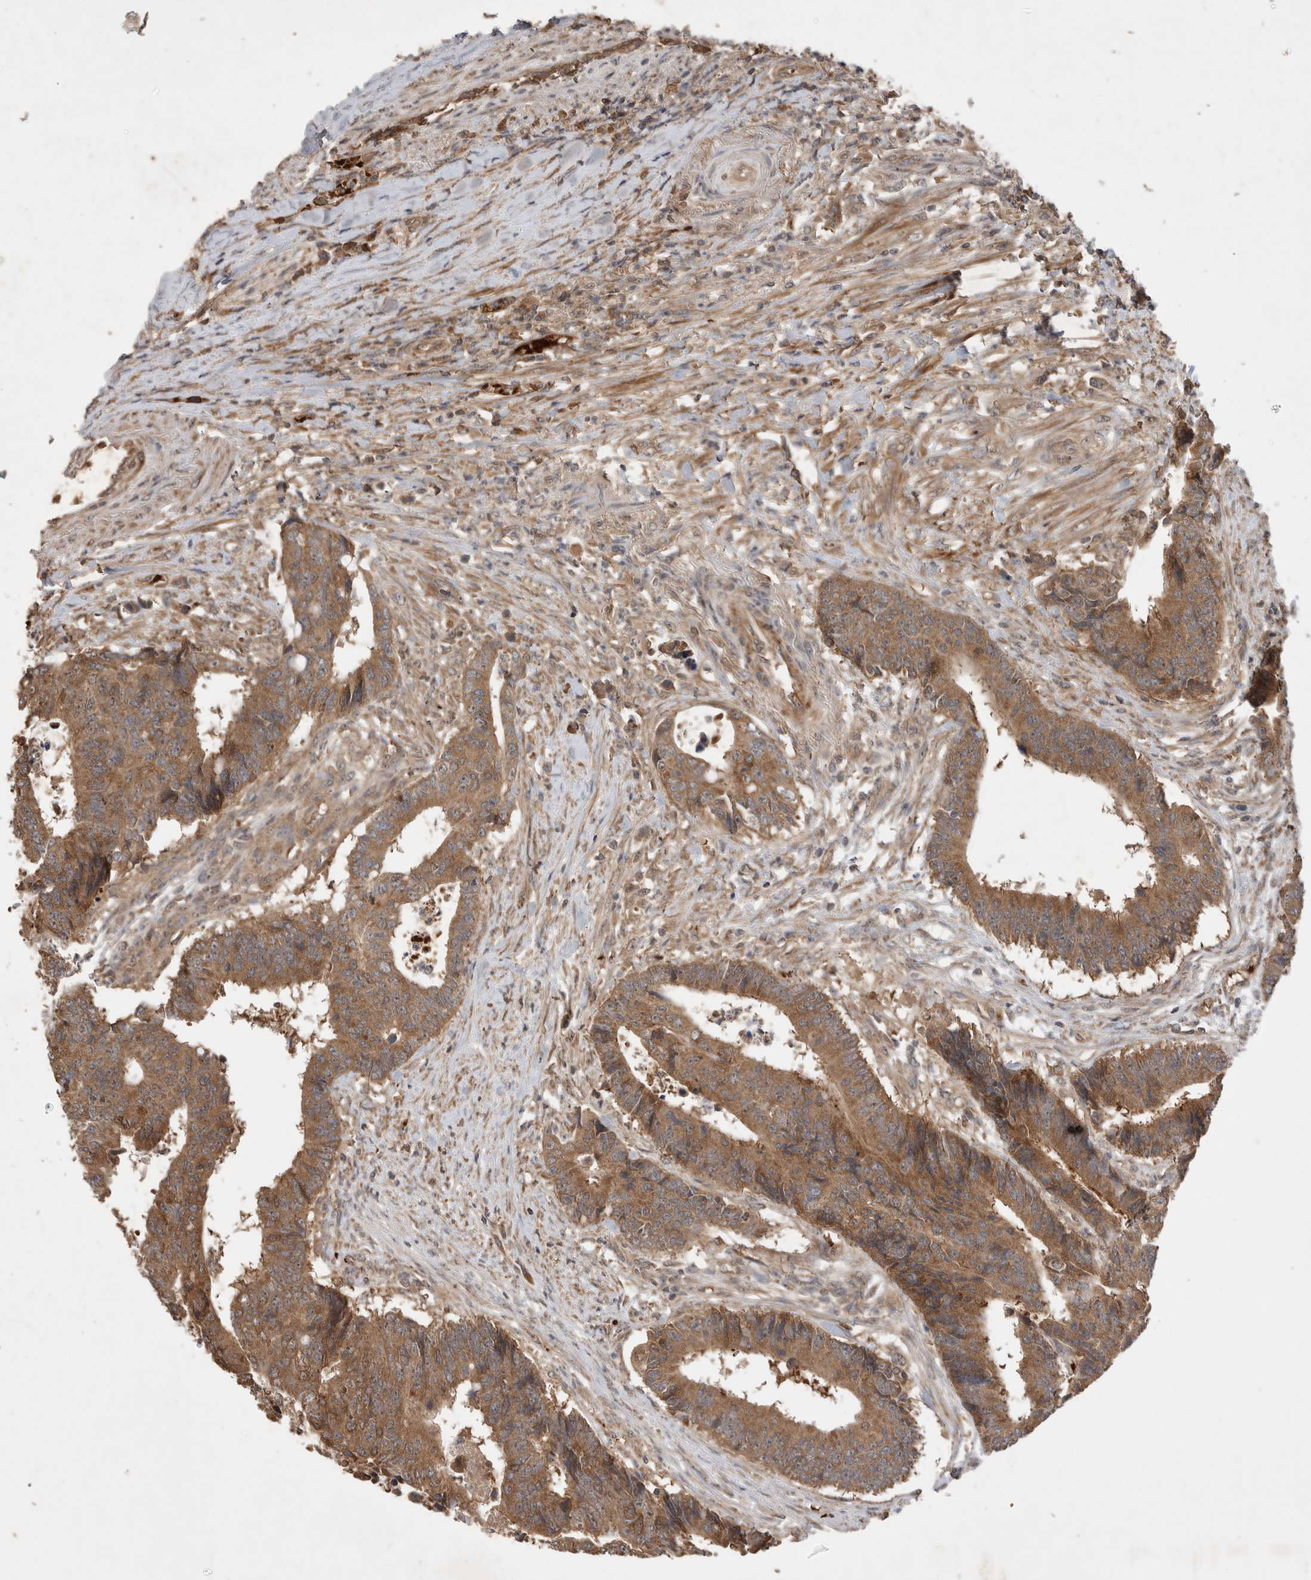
{"staining": {"intensity": "moderate", "quantity": ">75%", "location": "cytoplasmic/membranous"}, "tissue": "colorectal cancer", "cell_type": "Tumor cells", "image_type": "cancer", "snomed": [{"axis": "morphology", "description": "Adenocarcinoma, NOS"}, {"axis": "topography", "description": "Rectum"}], "caption": "A brown stain labels moderate cytoplasmic/membranous staining of a protein in human adenocarcinoma (colorectal) tumor cells. The protein is shown in brown color, while the nuclei are stained blue.", "gene": "FAM221A", "patient": {"sex": "male", "age": 84}}